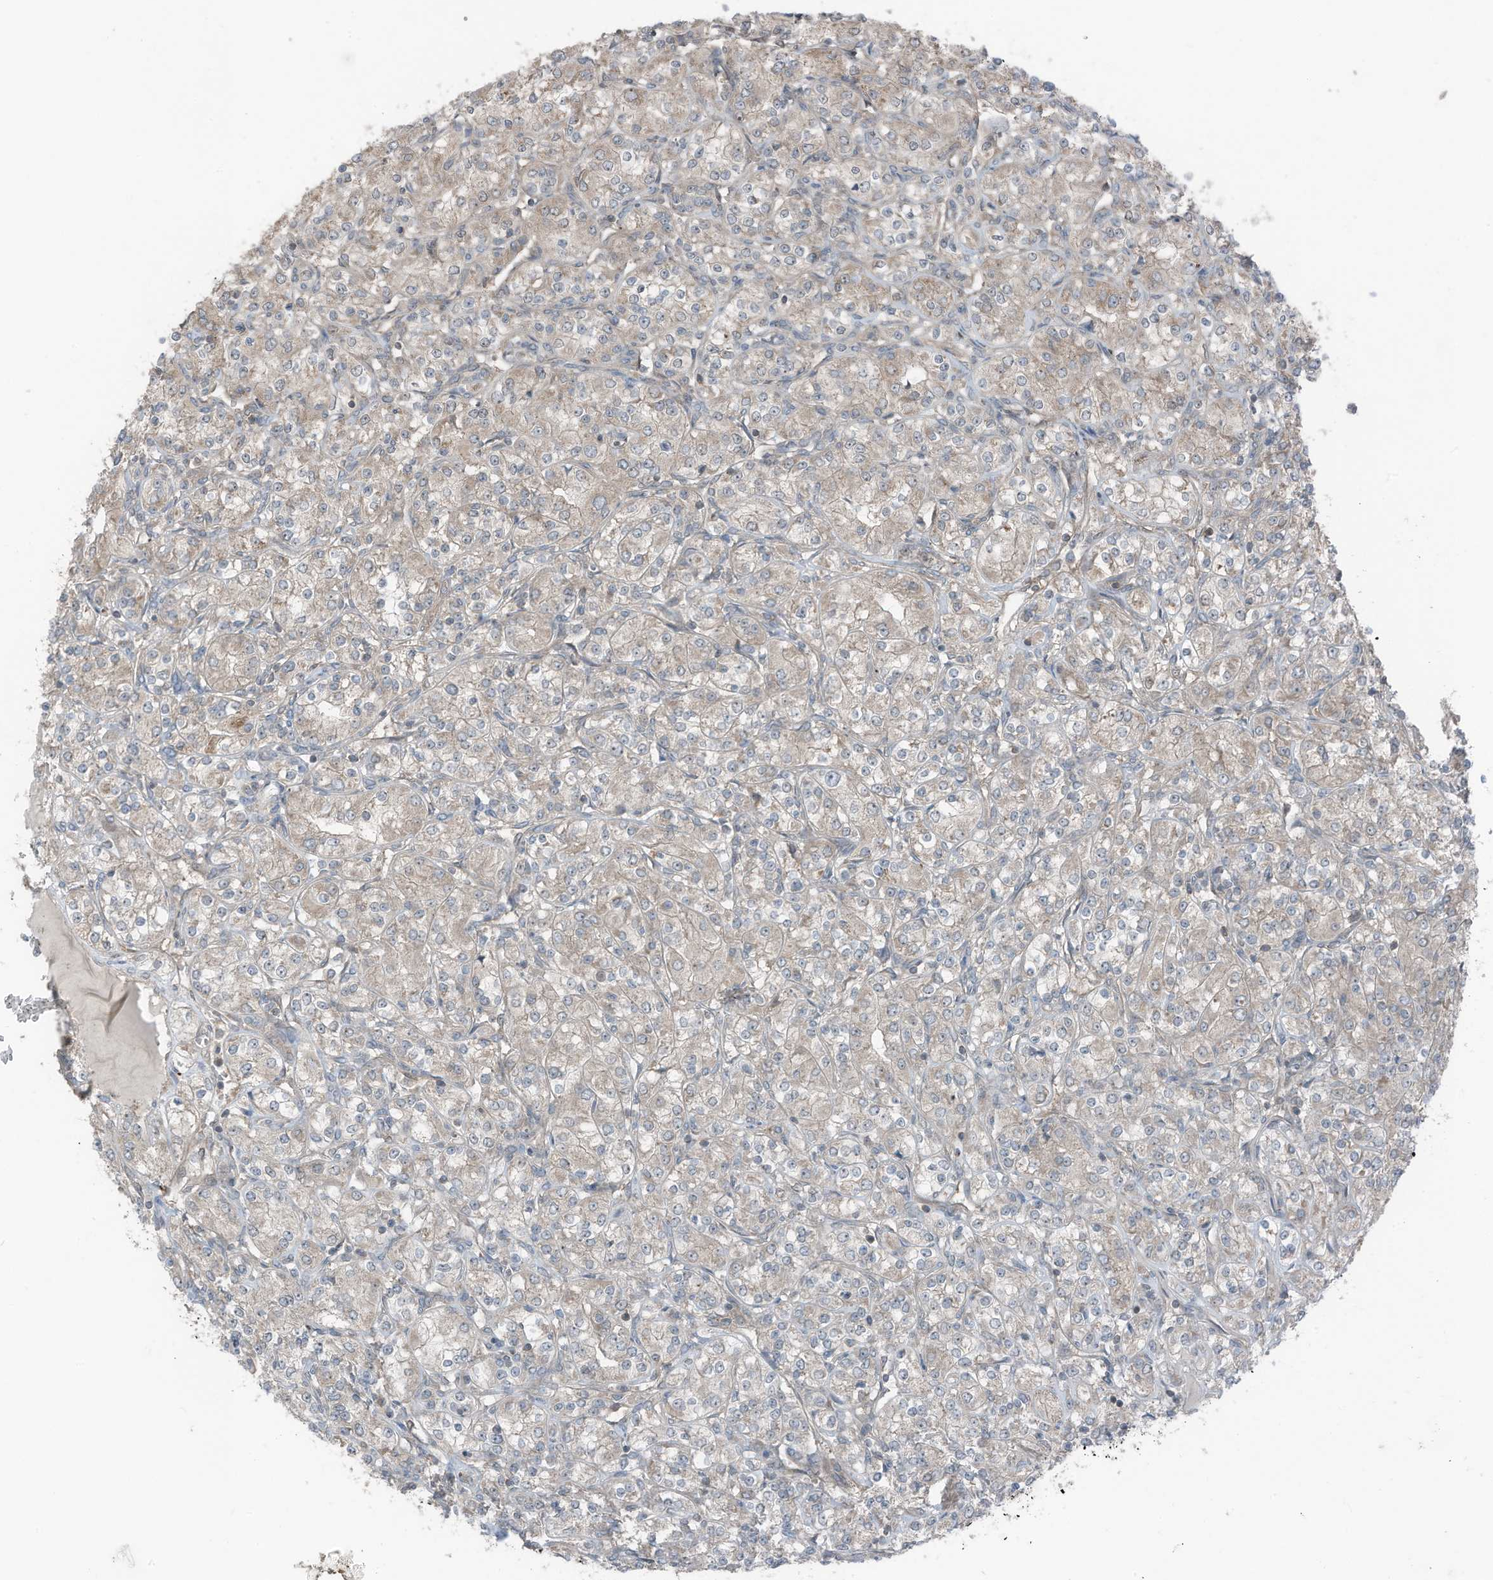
{"staining": {"intensity": "weak", "quantity": "<25%", "location": "cytoplasmic/membranous"}, "tissue": "renal cancer", "cell_type": "Tumor cells", "image_type": "cancer", "snomed": [{"axis": "morphology", "description": "Adenocarcinoma, NOS"}, {"axis": "topography", "description": "Kidney"}], "caption": "Immunohistochemistry (IHC) micrograph of human adenocarcinoma (renal) stained for a protein (brown), which reveals no expression in tumor cells.", "gene": "TXNDC9", "patient": {"sex": "male", "age": 77}}